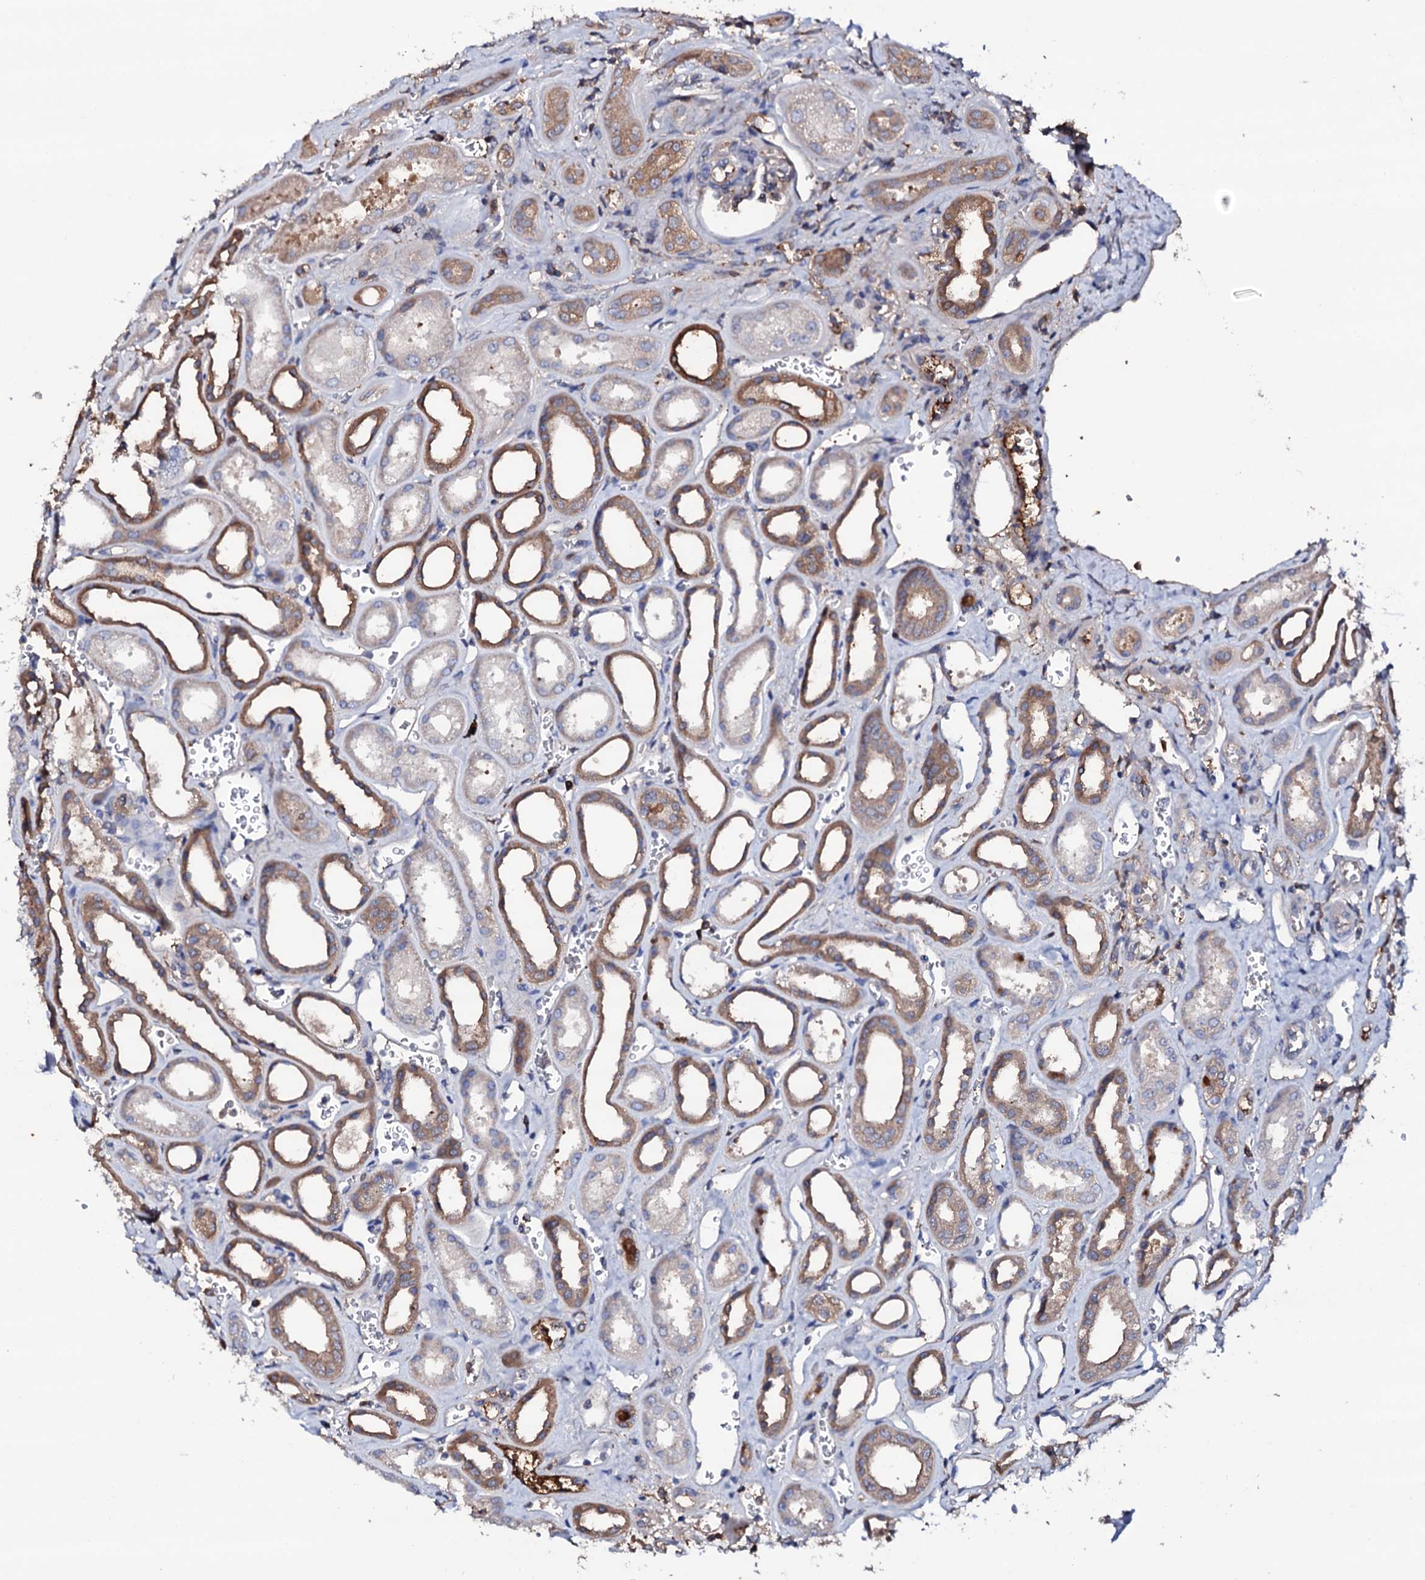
{"staining": {"intensity": "negative", "quantity": "none", "location": "none"}, "tissue": "kidney", "cell_type": "Cells in glomeruli", "image_type": "normal", "snomed": [{"axis": "morphology", "description": "Normal tissue, NOS"}, {"axis": "morphology", "description": "Adenocarcinoma, NOS"}, {"axis": "topography", "description": "Kidney"}], "caption": "Immunohistochemistry image of normal kidney: kidney stained with DAB demonstrates no significant protein staining in cells in glomeruli.", "gene": "TCAF2C", "patient": {"sex": "female", "age": 68}}